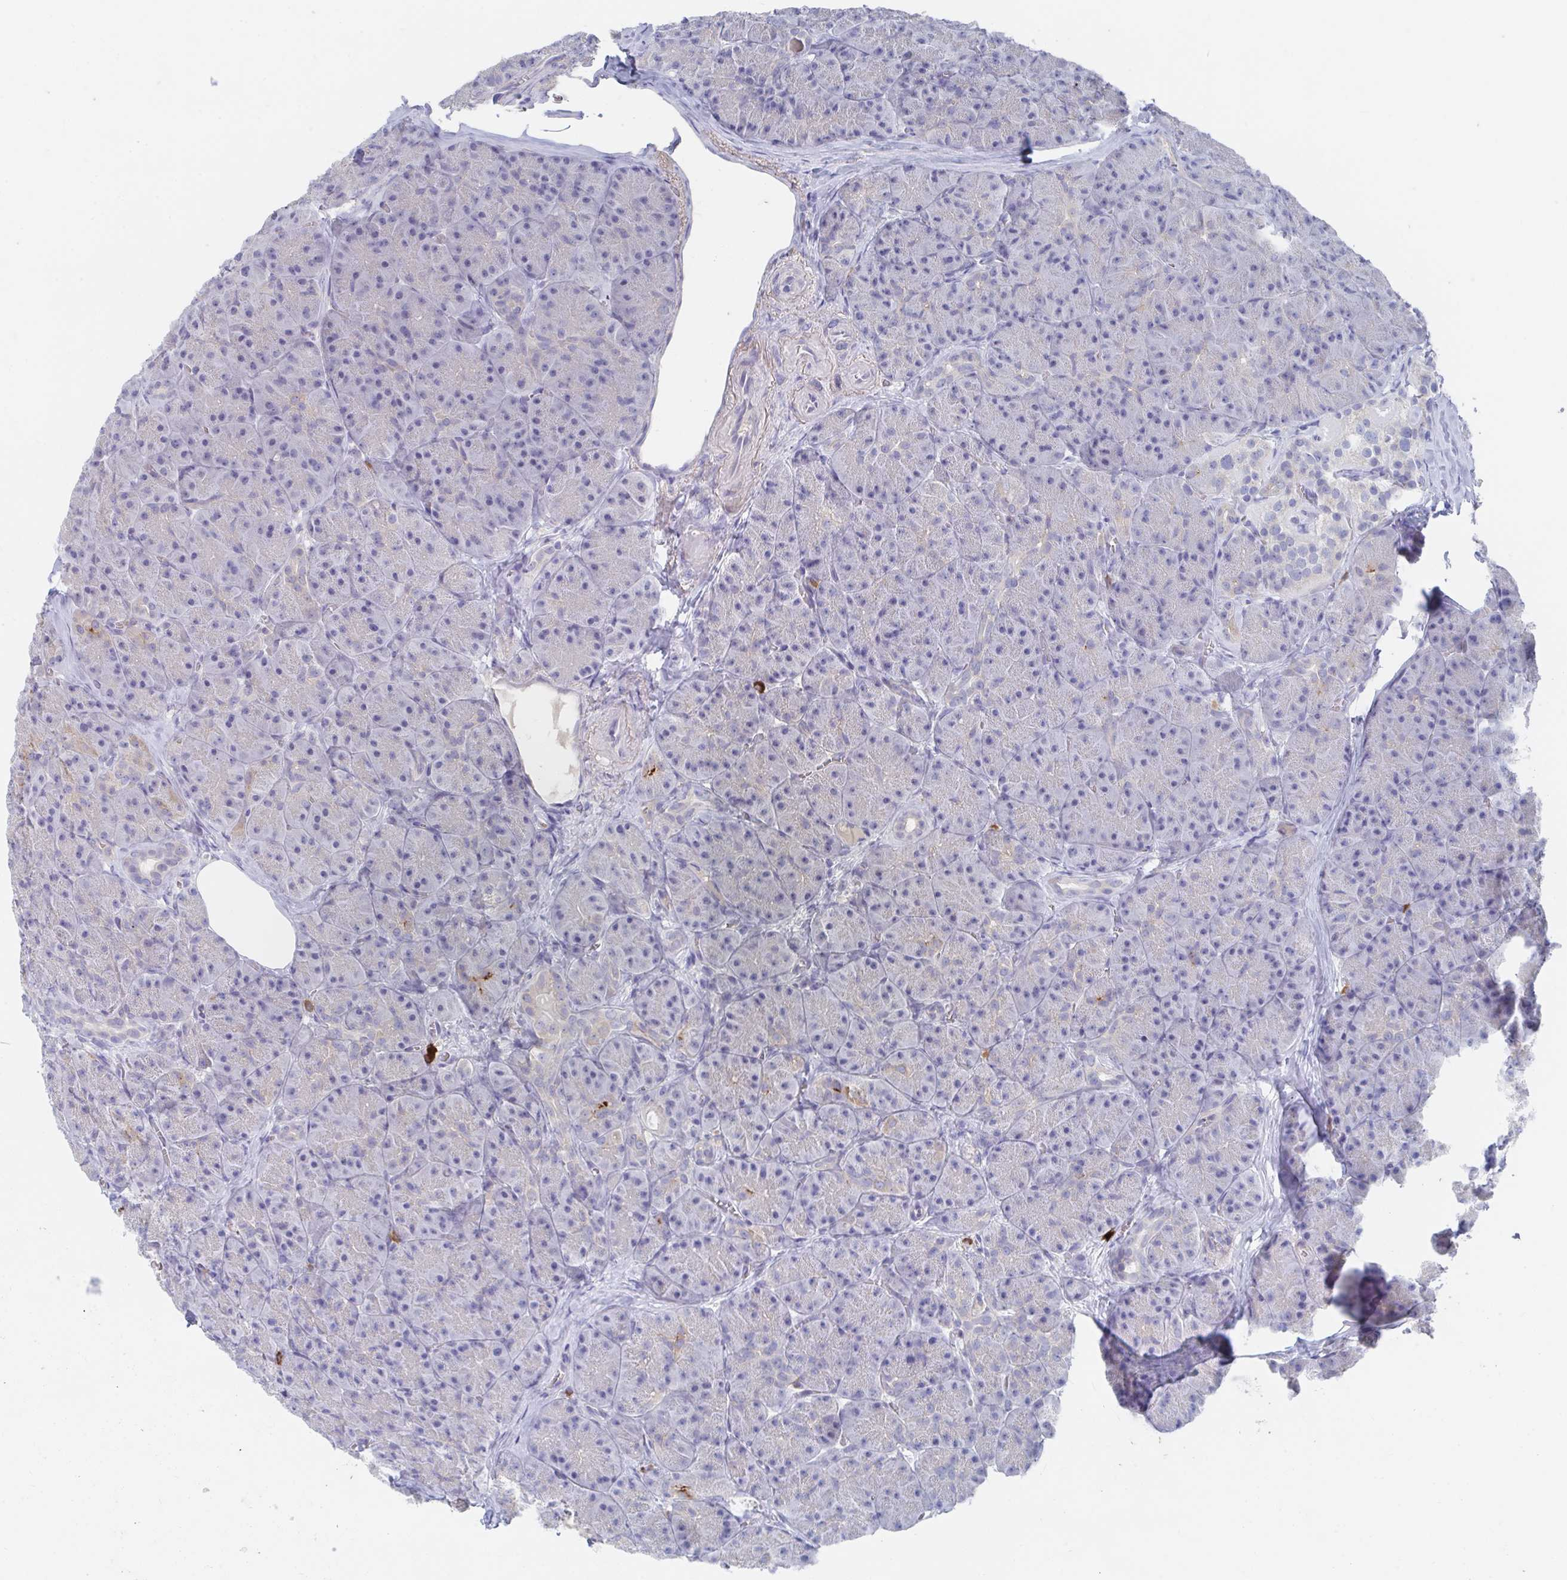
{"staining": {"intensity": "negative", "quantity": "none", "location": "none"}, "tissue": "pancreas", "cell_type": "Exocrine glandular cells", "image_type": "normal", "snomed": [{"axis": "morphology", "description": "Normal tissue, NOS"}, {"axis": "topography", "description": "Pancreas"}], "caption": "Immunohistochemical staining of benign human pancreas exhibits no significant staining in exocrine glandular cells.", "gene": "KCNK5", "patient": {"sex": "male", "age": 57}}